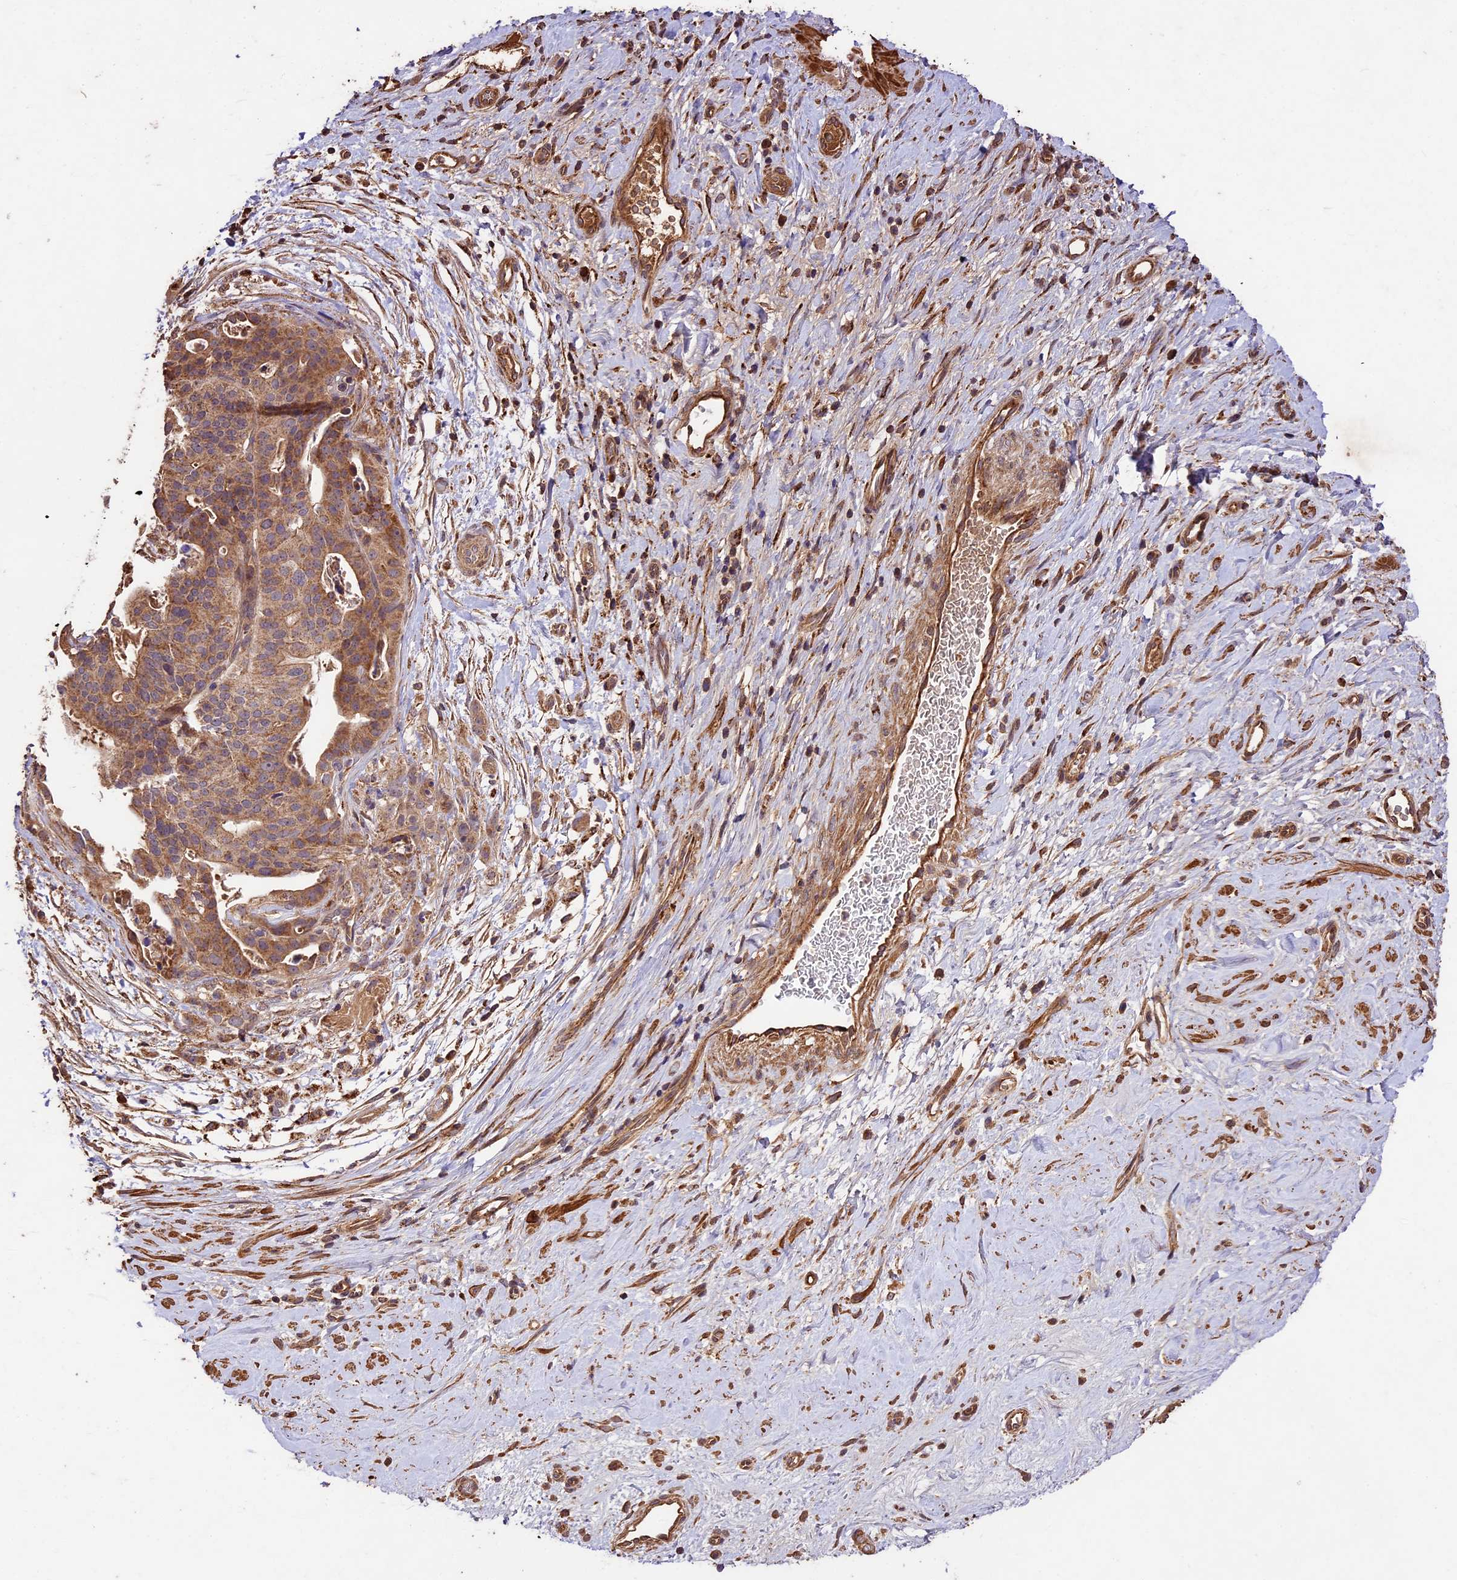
{"staining": {"intensity": "moderate", "quantity": ">75%", "location": "cytoplasmic/membranous"}, "tissue": "stomach cancer", "cell_type": "Tumor cells", "image_type": "cancer", "snomed": [{"axis": "morphology", "description": "Adenocarcinoma, NOS"}, {"axis": "topography", "description": "Stomach"}], "caption": "High-magnification brightfield microscopy of adenocarcinoma (stomach) stained with DAB (brown) and counterstained with hematoxylin (blue). tumor cells exhibit moderate cytoplasmic/membranous positivity is identified in approximately>75% of cells. The staining was performed using DAB (3,3'-diaminobenzidine) to visualize the protein expression in brown, while the nuclei were stained in blue with hematoxylin (Magnification: 20x).", "gene": "CRLF1", "patient": {"sex": "male", "age": 48}}